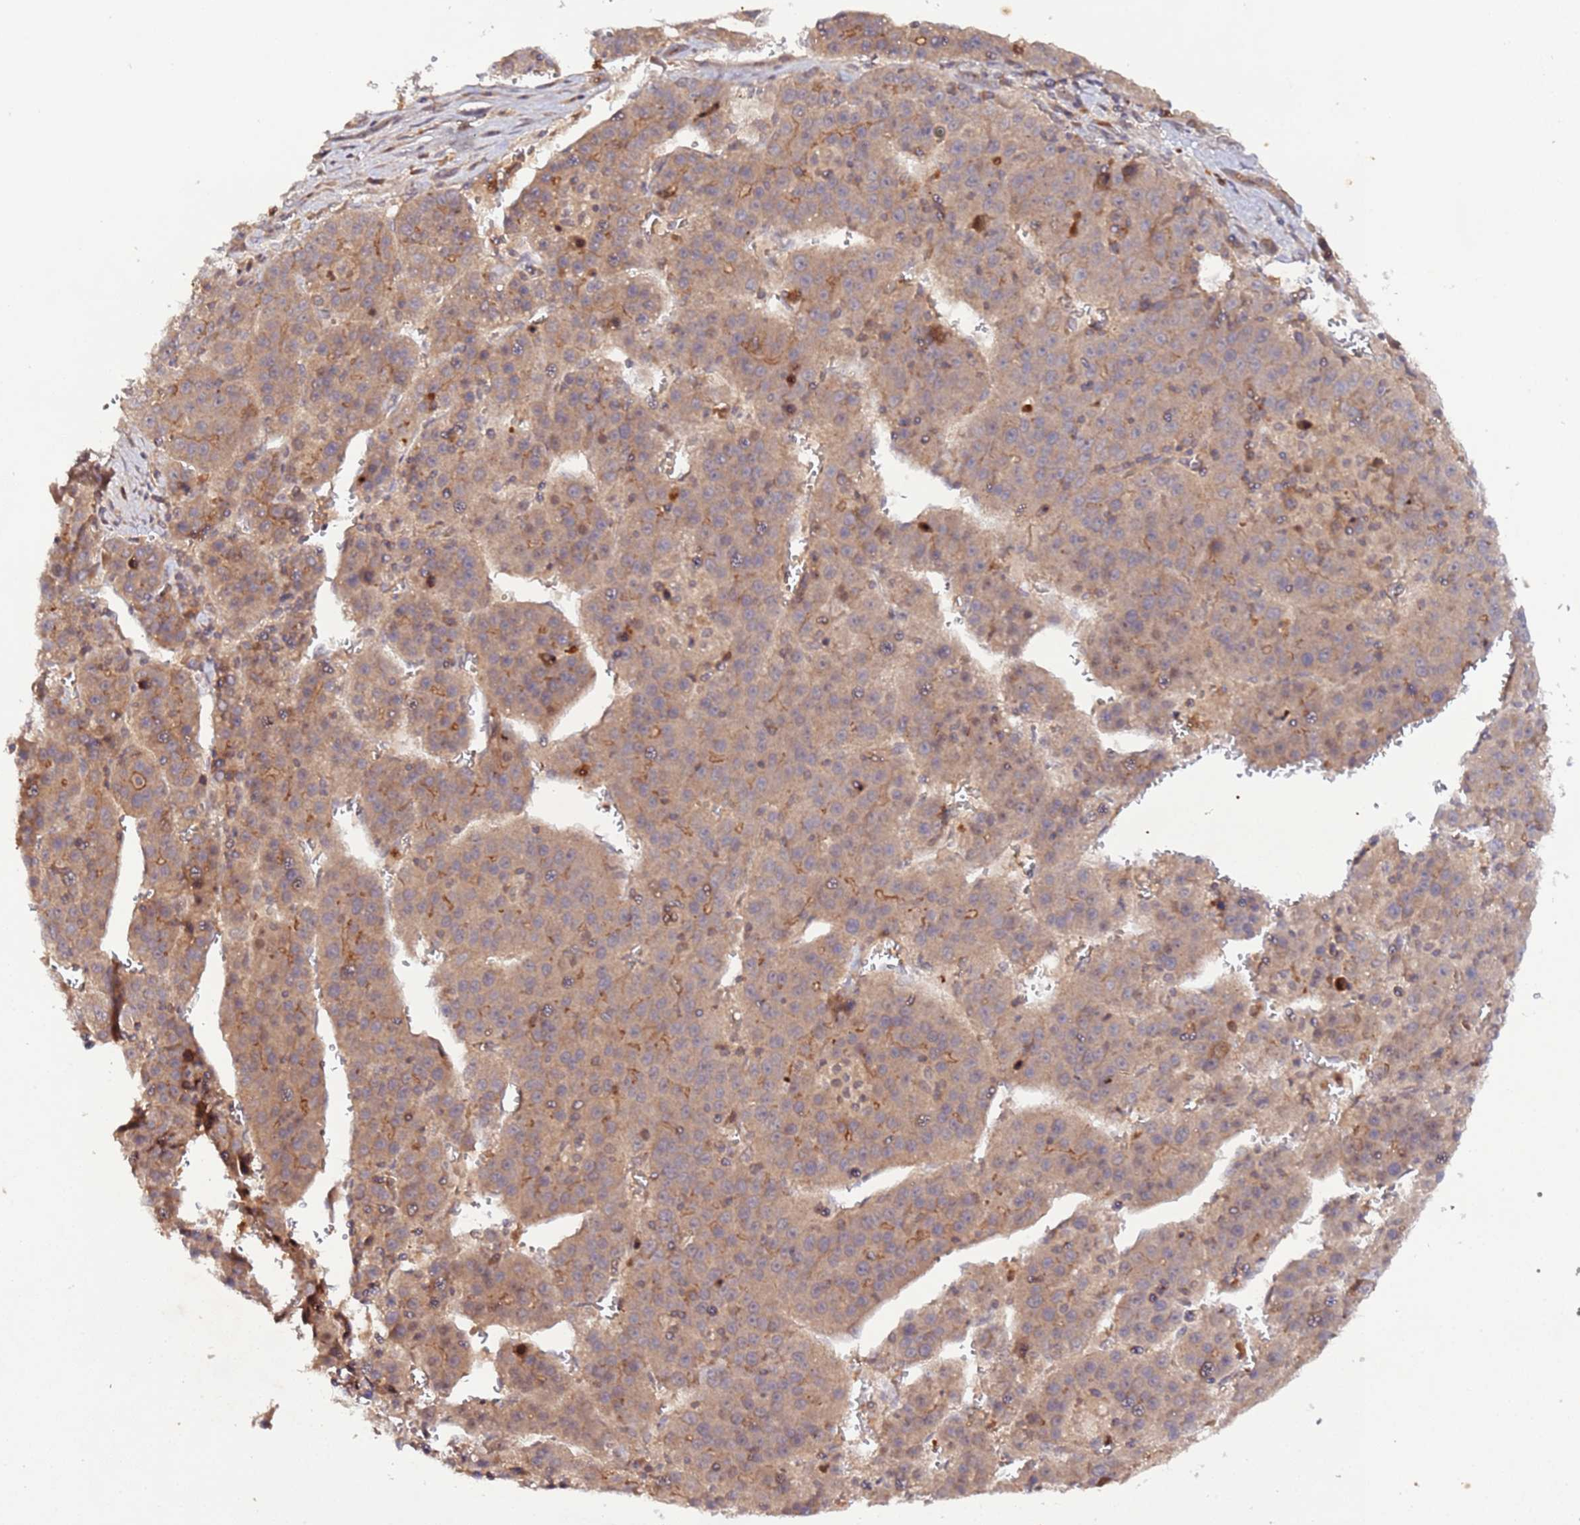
{"staining": {"intensity": "moderate", "quantity": ">75%", "location": "cytoplasmic/membranous"}, "tissue": "liver cancer", "cell_type": "Tumor cells", "image_type": "cancer", "snomed": [{"axis": "morphology", "description": "Carcinoma, Hepatocellular, NOS"}, {"axis": "topography", "description": "Liver"}], "caption": "Liver cancer (hepatocellular carcinoma) stained with DAB (3,3'-diaminobenzidine) IHC exhibits medium levels of moderate cytoplasmic/membranous positivity in approximately >75% of tumor cells. The protein of interest is stained brown, and the nuclei are stained in blue (DAB (3,3'-diaminobenzidine) IHC with brightfield microscopy, high magnification).", "gene": "TRIM26", "patient": {"sex": "female", "age": 53}}